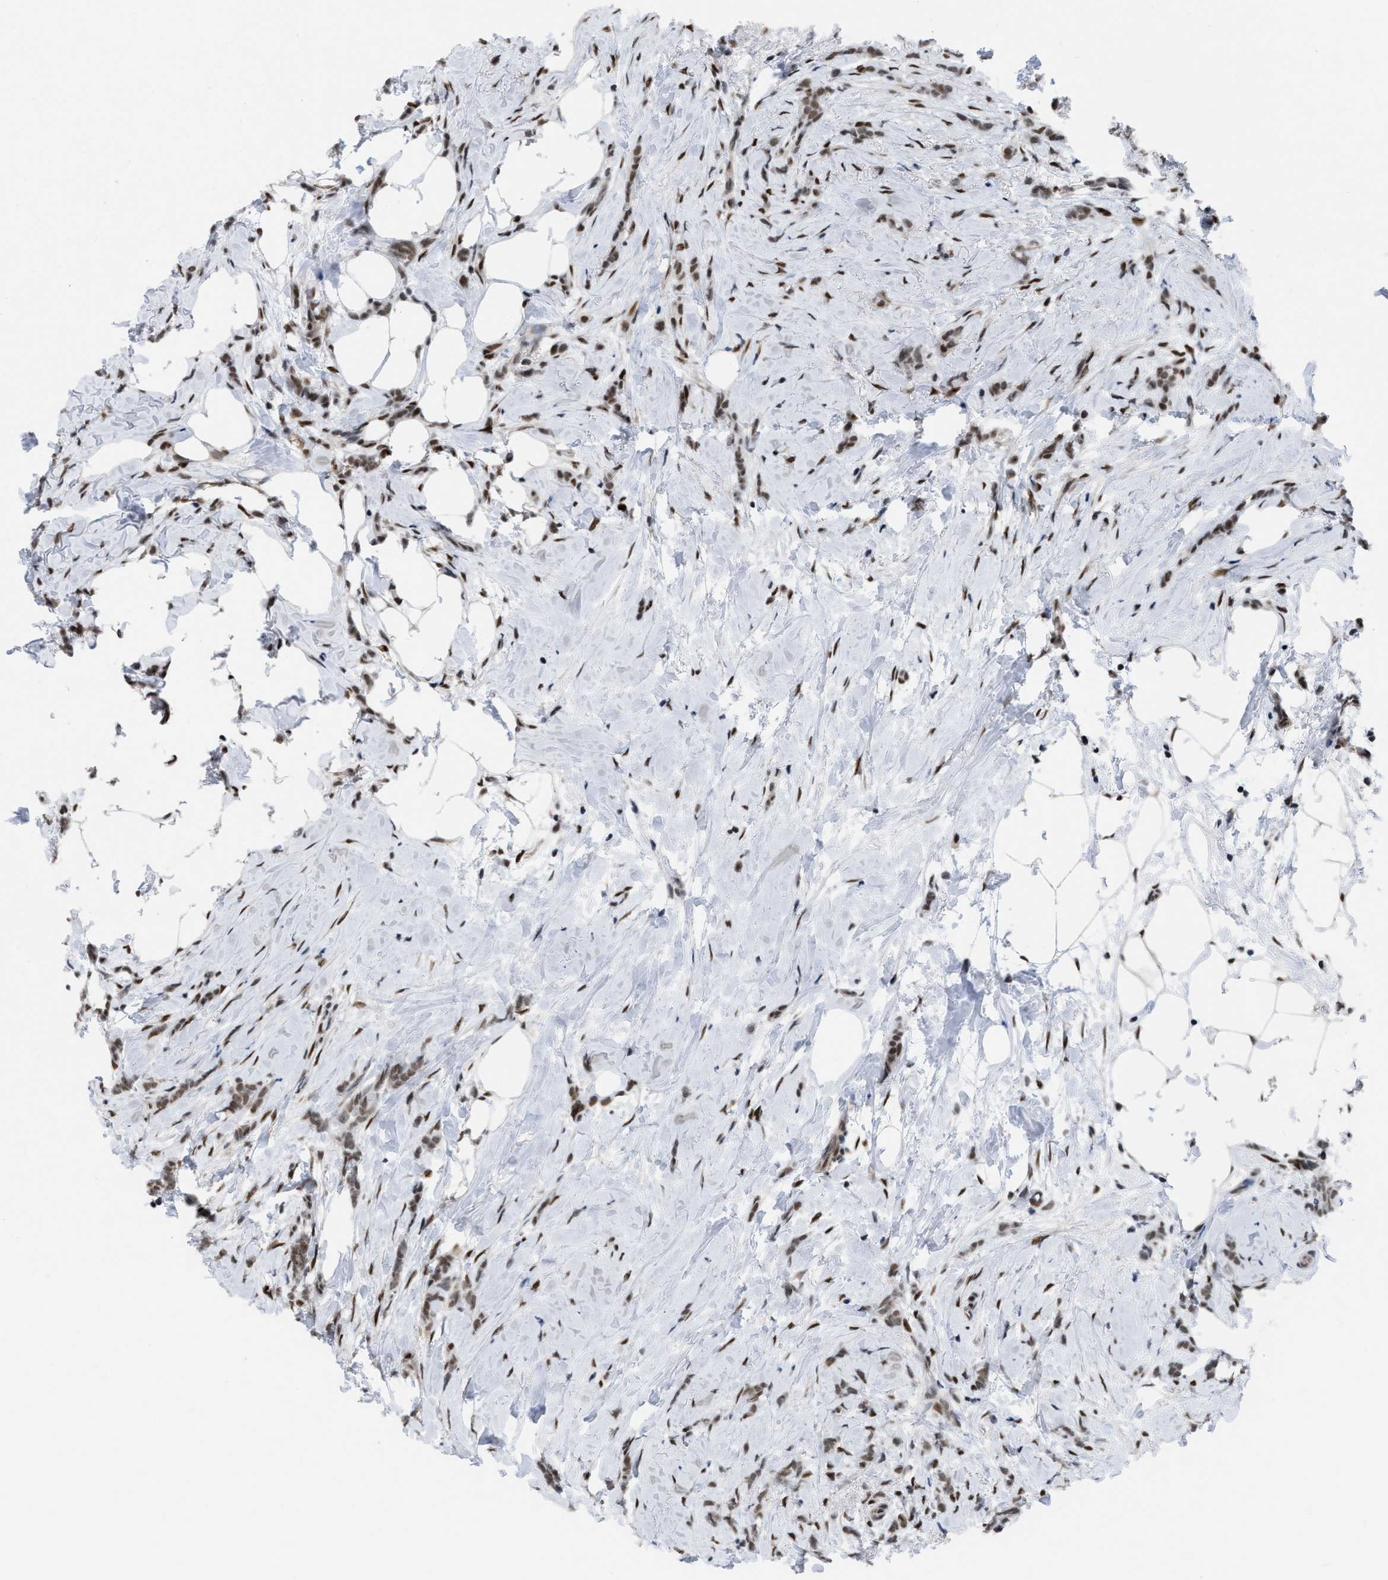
{"staining": {"intensity": "weak", "quantity": ">75%", "location": "nuclear"}, "tissue": "breast cancer", "cell_type": "Tumor cells", "image_type": "cancer", "snomed": [{"axis": "morphology", "description": "Lobular carcinoma, in situ"}, {"axis": "morphology", "description": "Lobular carcinoma"}, {"axis": "topography", "description": "Breast"}], "caption": "Immunohistochemical staining of lobular carcinoma in situ (breast) shows weak nuclear protein staining in about >75% of tumor cells.", "gene": "MIER1", "patient": {"sex": "female", "age": 41}}